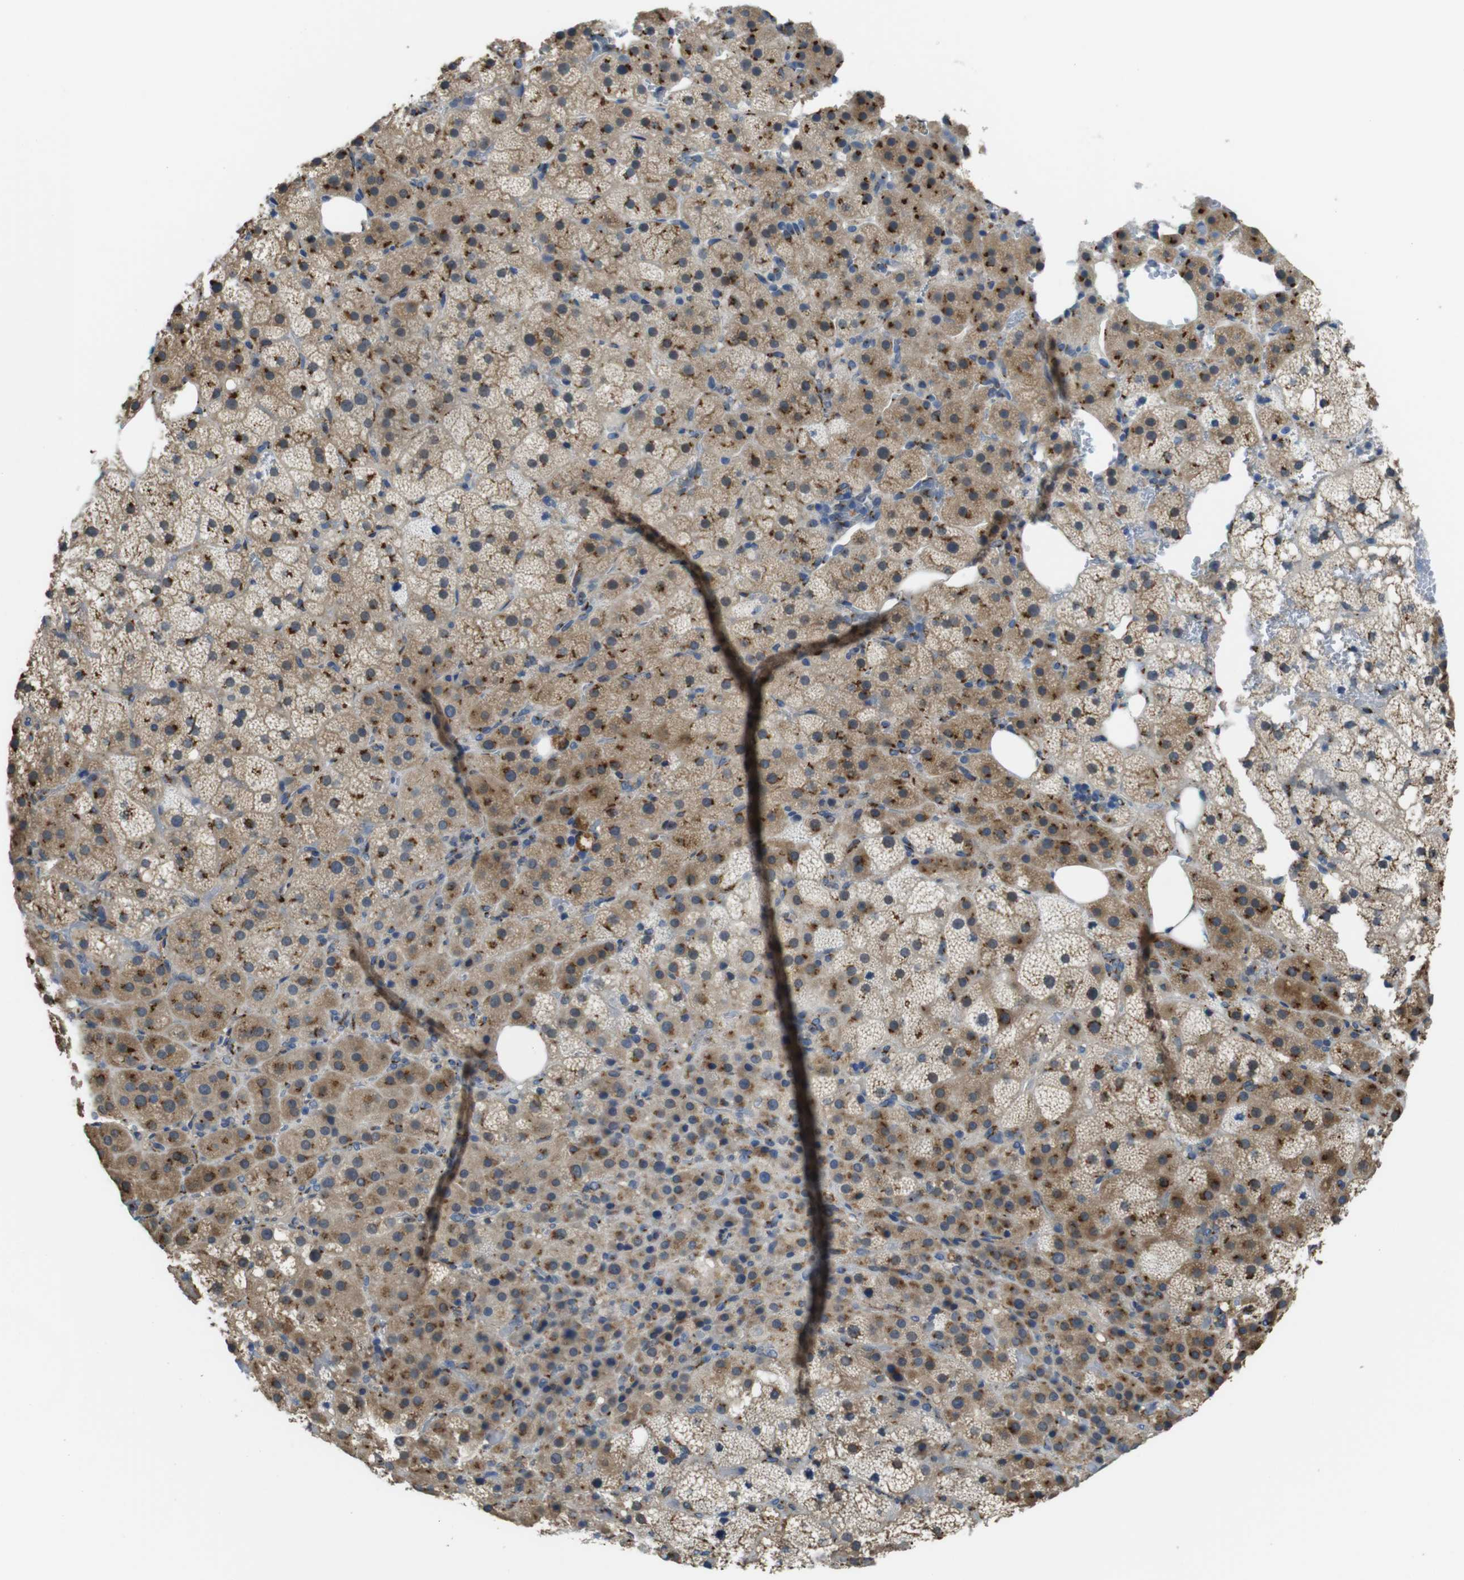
{"staining": {"intensity": "moderate", "quantity": ">75%", "location": "cytoplasmic/membranous"}, "tissue": "adrenal gland", "cell_type": "Glandular cells", "image_type": "normal", "snomed": [{"axis": "morphology", "description": "Normal tissue, NOS"}, {"axis": "topography", "description": "Adrenal gland"}], "caption": "Adrenal gland stained with a brown dye shows moderate cytoplasmic/membranous positive positivity in about >75% of glandular cells.", "gene": "RAB6A", "patient": {"sex": "female", "age": 59}}